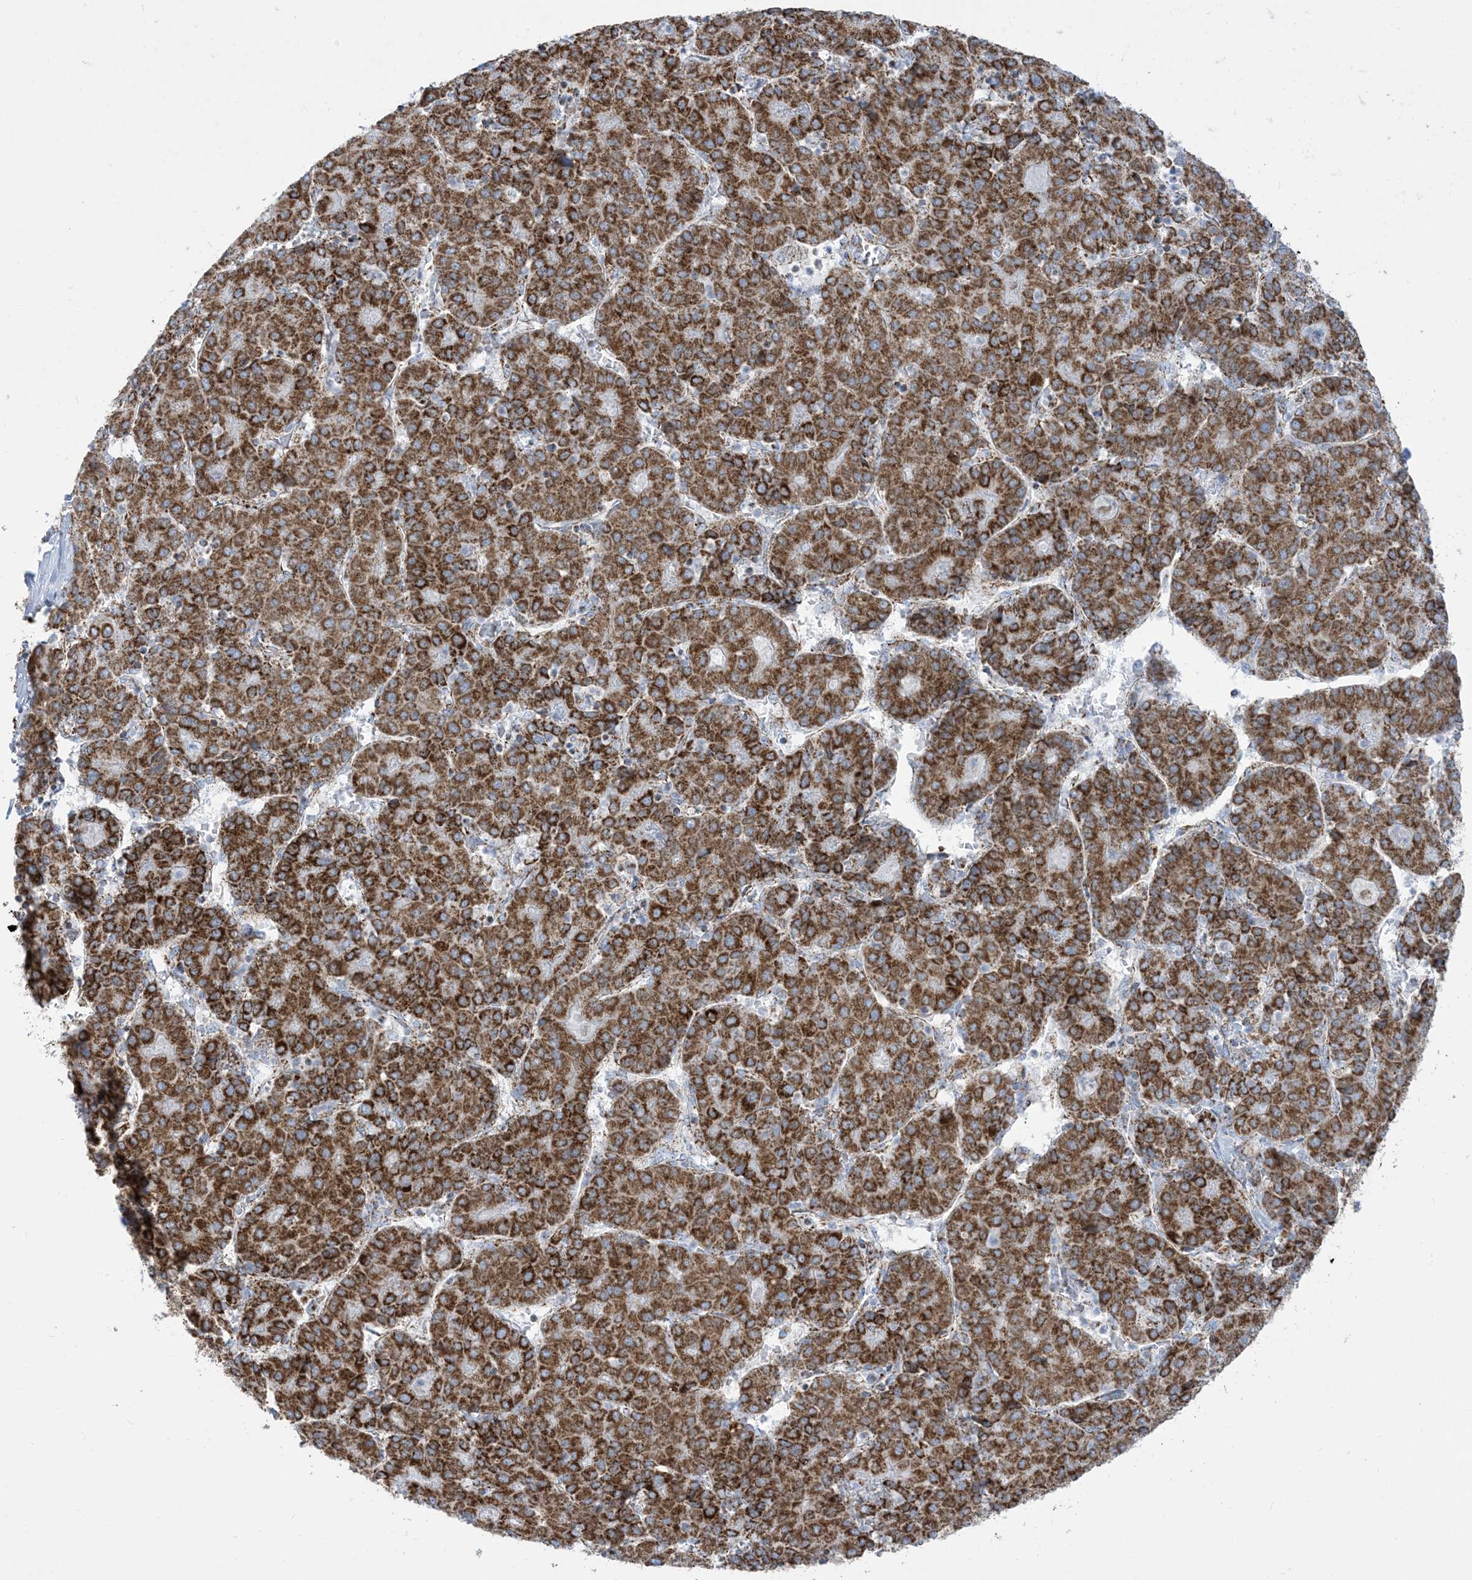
{"staining": {"intensity": "strong", "quantity": ">75%", "location": "cytoplasmic/membranous"}, "tissue": "liver cancer", "cell_type": "Tumor cells", "image_type": "cancer", "snomed": [{"axis": "morphology", "description": "Carcinoma, Hepatocellular, NOS"}, {"axis": "topography", "description": "Liver"}], "caption": "Tumor cells display high levels of strong cytoplasmic/membranous staining in about >75% of cells in liver cancer (hepatocellular carcinoma).", "gene": "SAMM50", "patient": {"sex": "male", "age": 65}}